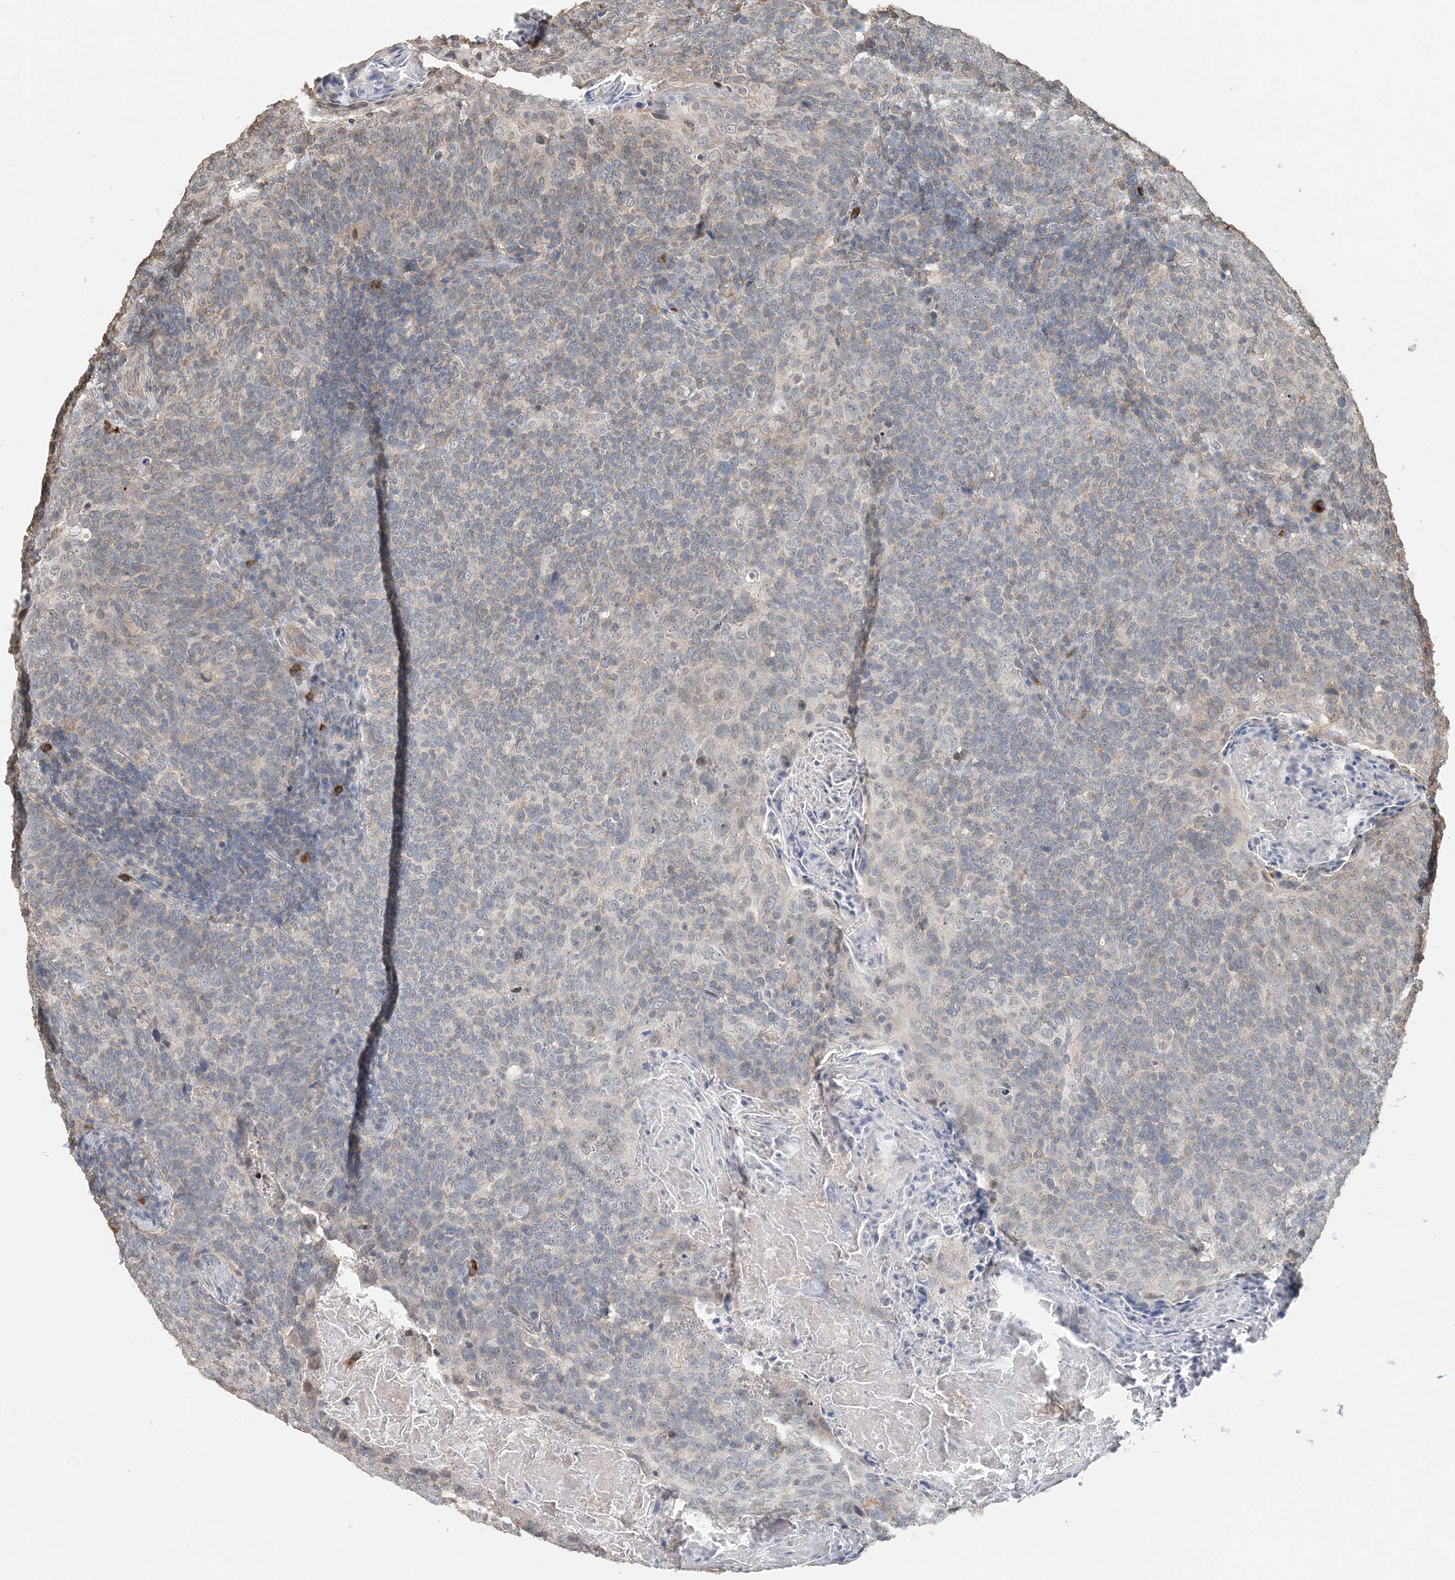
{"staining": {"intensity": "weak", "quantity": "<25%", "location": "cytoplasmic/membranous"}, "tissue": "head and neck cancer", "cell_type": "Tumor cells", "image_type": "cancer", "snomed": [{"axis": "morphology", "description": "Squamous cell carcinoma, NOS"}, {"axis": "morphology", "description": "Squamous cell carcinoma, metastatic, NOS"}, {"axis": "topography", "description": "Lymph node"}, {"axis": "topography", "description": "Head-Neck"}], "caption": "Head and neck metastatic squamous cell carcinoma was stained to show a protein in brown. There is no significant expression in tumor cells.", "gene": "FAM110A", "patient": {"sex": "male", "age": 62}}